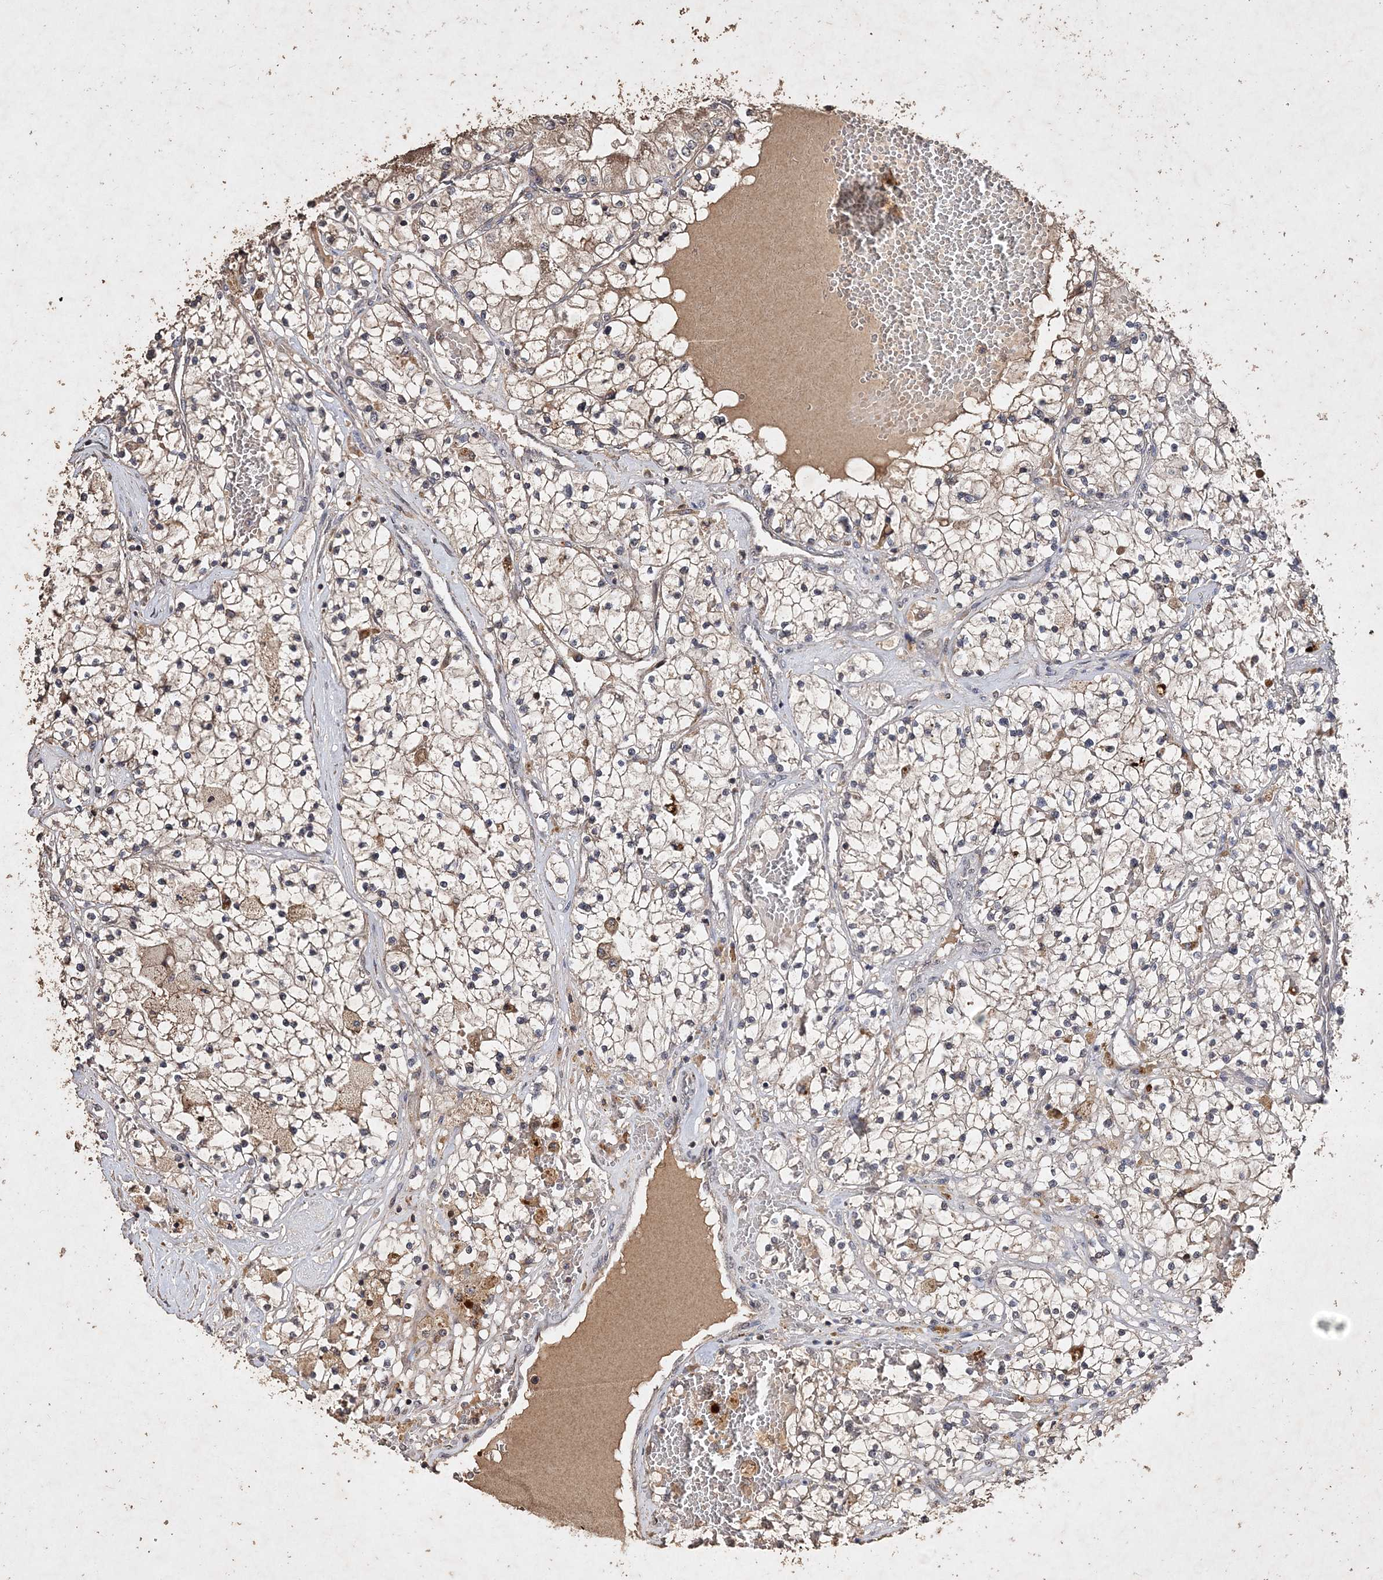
{"staining": {"intensity": "weak", "quantity": "25%-75%", "location": "cytoplasmic/membranous"}, "tissue": "renal cancer", "cell_type": "Tumor cells", "image_type": "cancer", "snomed": [{"axis": "morphology", "description": "Normal tissue, NOS"}, {"axis": "morphology", "description": "Adenocarcinoma, NOS"}, {"axis": "topography", "description": "Kidney"}], "caption": "Human adenocarcinoma (renal) stained with a protein marker shows weak staining in tumor cells.", "gene": "C3orf38", "patient": {"sex": "male", "age": 68}}